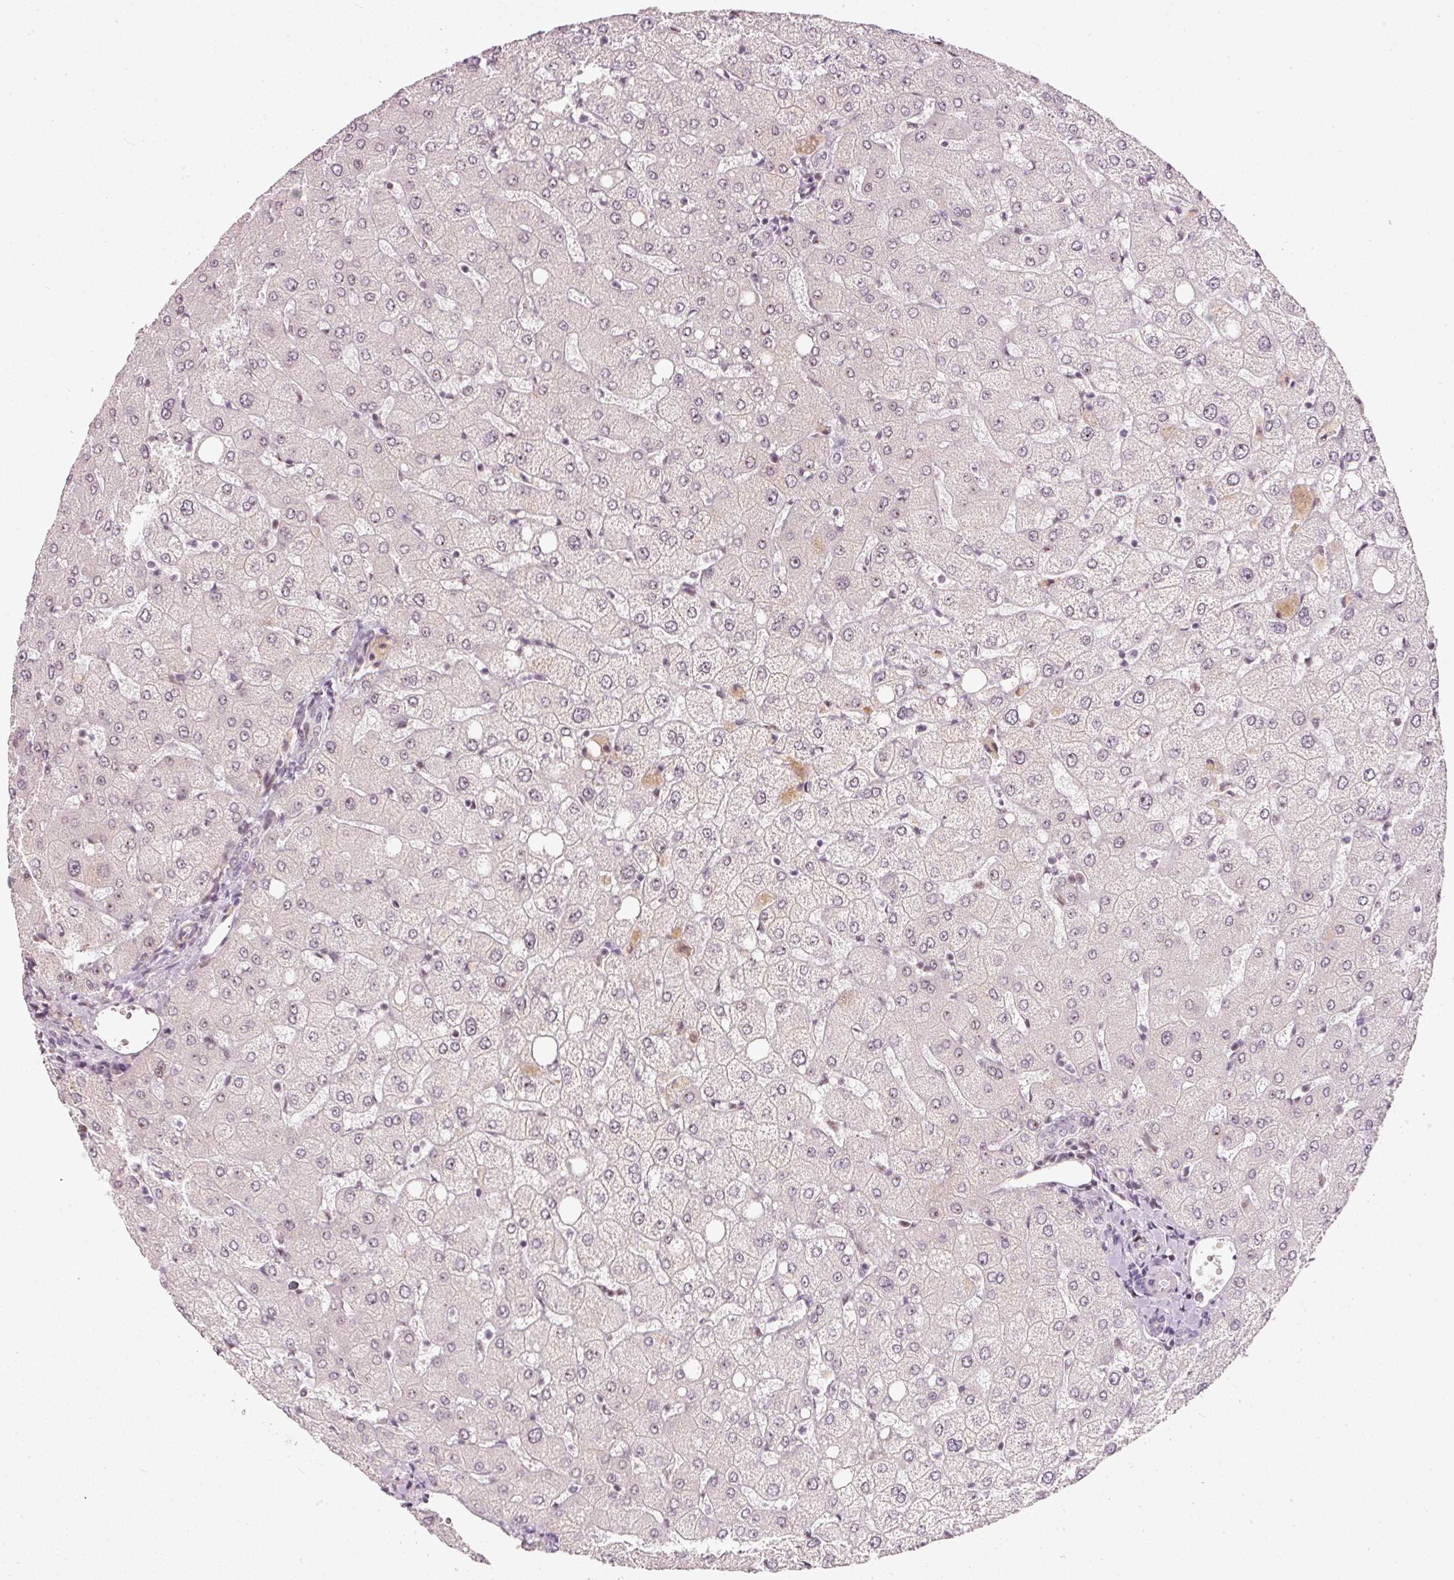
{"staining": {"intensity": "negative", "quantity": "none", "location": "none"}, "tissue": "liver", "cell_type": "Cholangiocytes", "image_type": "normal", "snomed": [{"axis": "morphology", "description": "Normal tissue, NOS"}, {"axis": "topography", "description": "Liver"}], "caption": "Human liver stained for a protein using IHC exhibits no expression in cholangiocytes.", "gene": "MXRA8", "patient": {"sex": "female", "age": 54}}